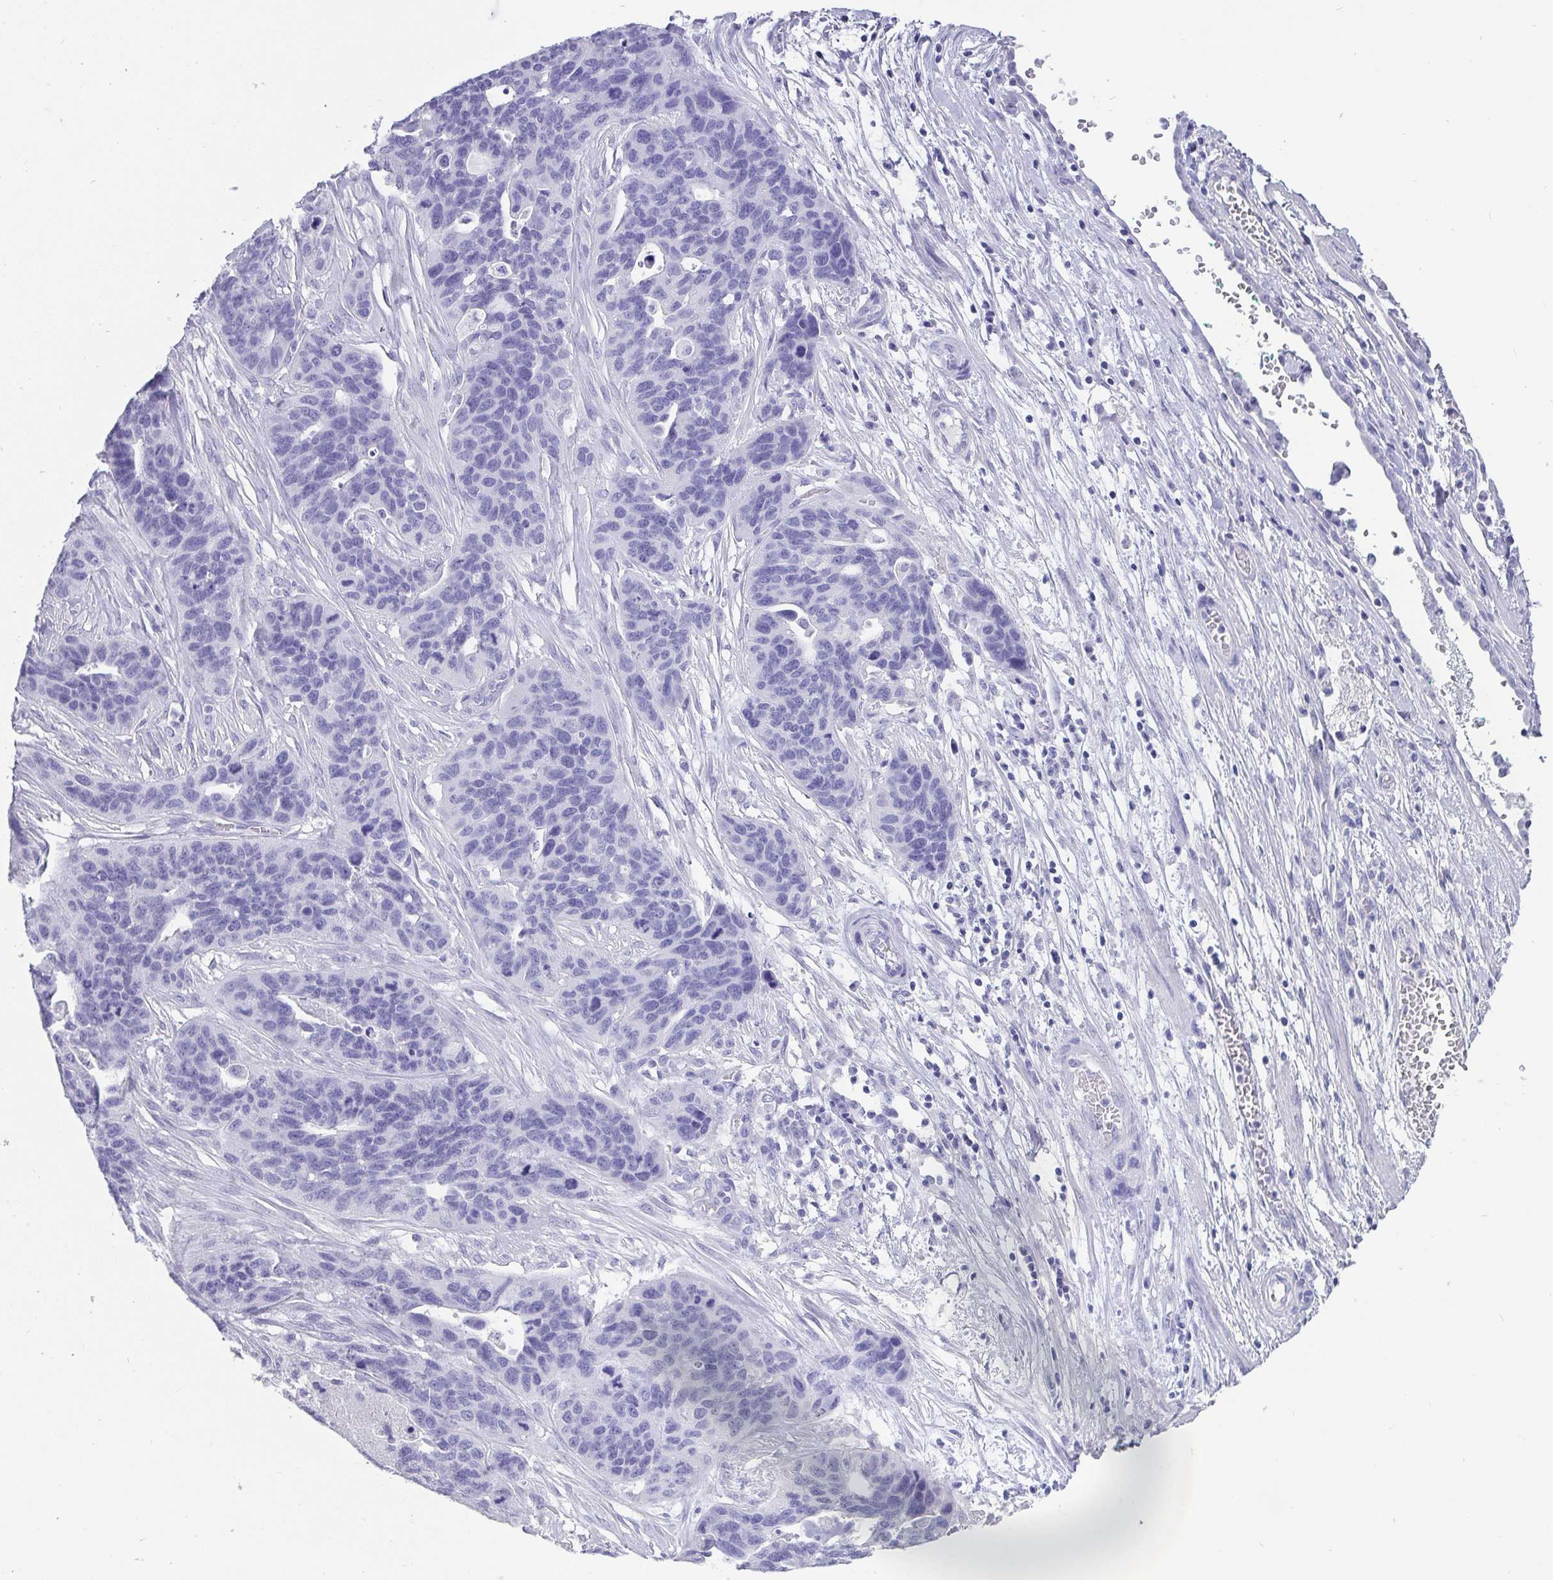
{"staining": {"intensity": "negative", "quantity": "none", "location": "none"}, "tissue": "ovarian cancer", "cell_type": "Tumor cells", "image_type": "cancer", "snomed": [{"axis": "morphology", "description": "Cystadenocarcinoma, serous, NOS"}, {"axis": "topography", "description": "Ovary"}], "caption": "Immunohistochemistry (IHC) photomicrograph of human ovarian cancer stained for a protein (brown), which demonstrates no staining in tumor cells.", "gene": "SCGN", "patient": {"sex": "female", "age": 64}}